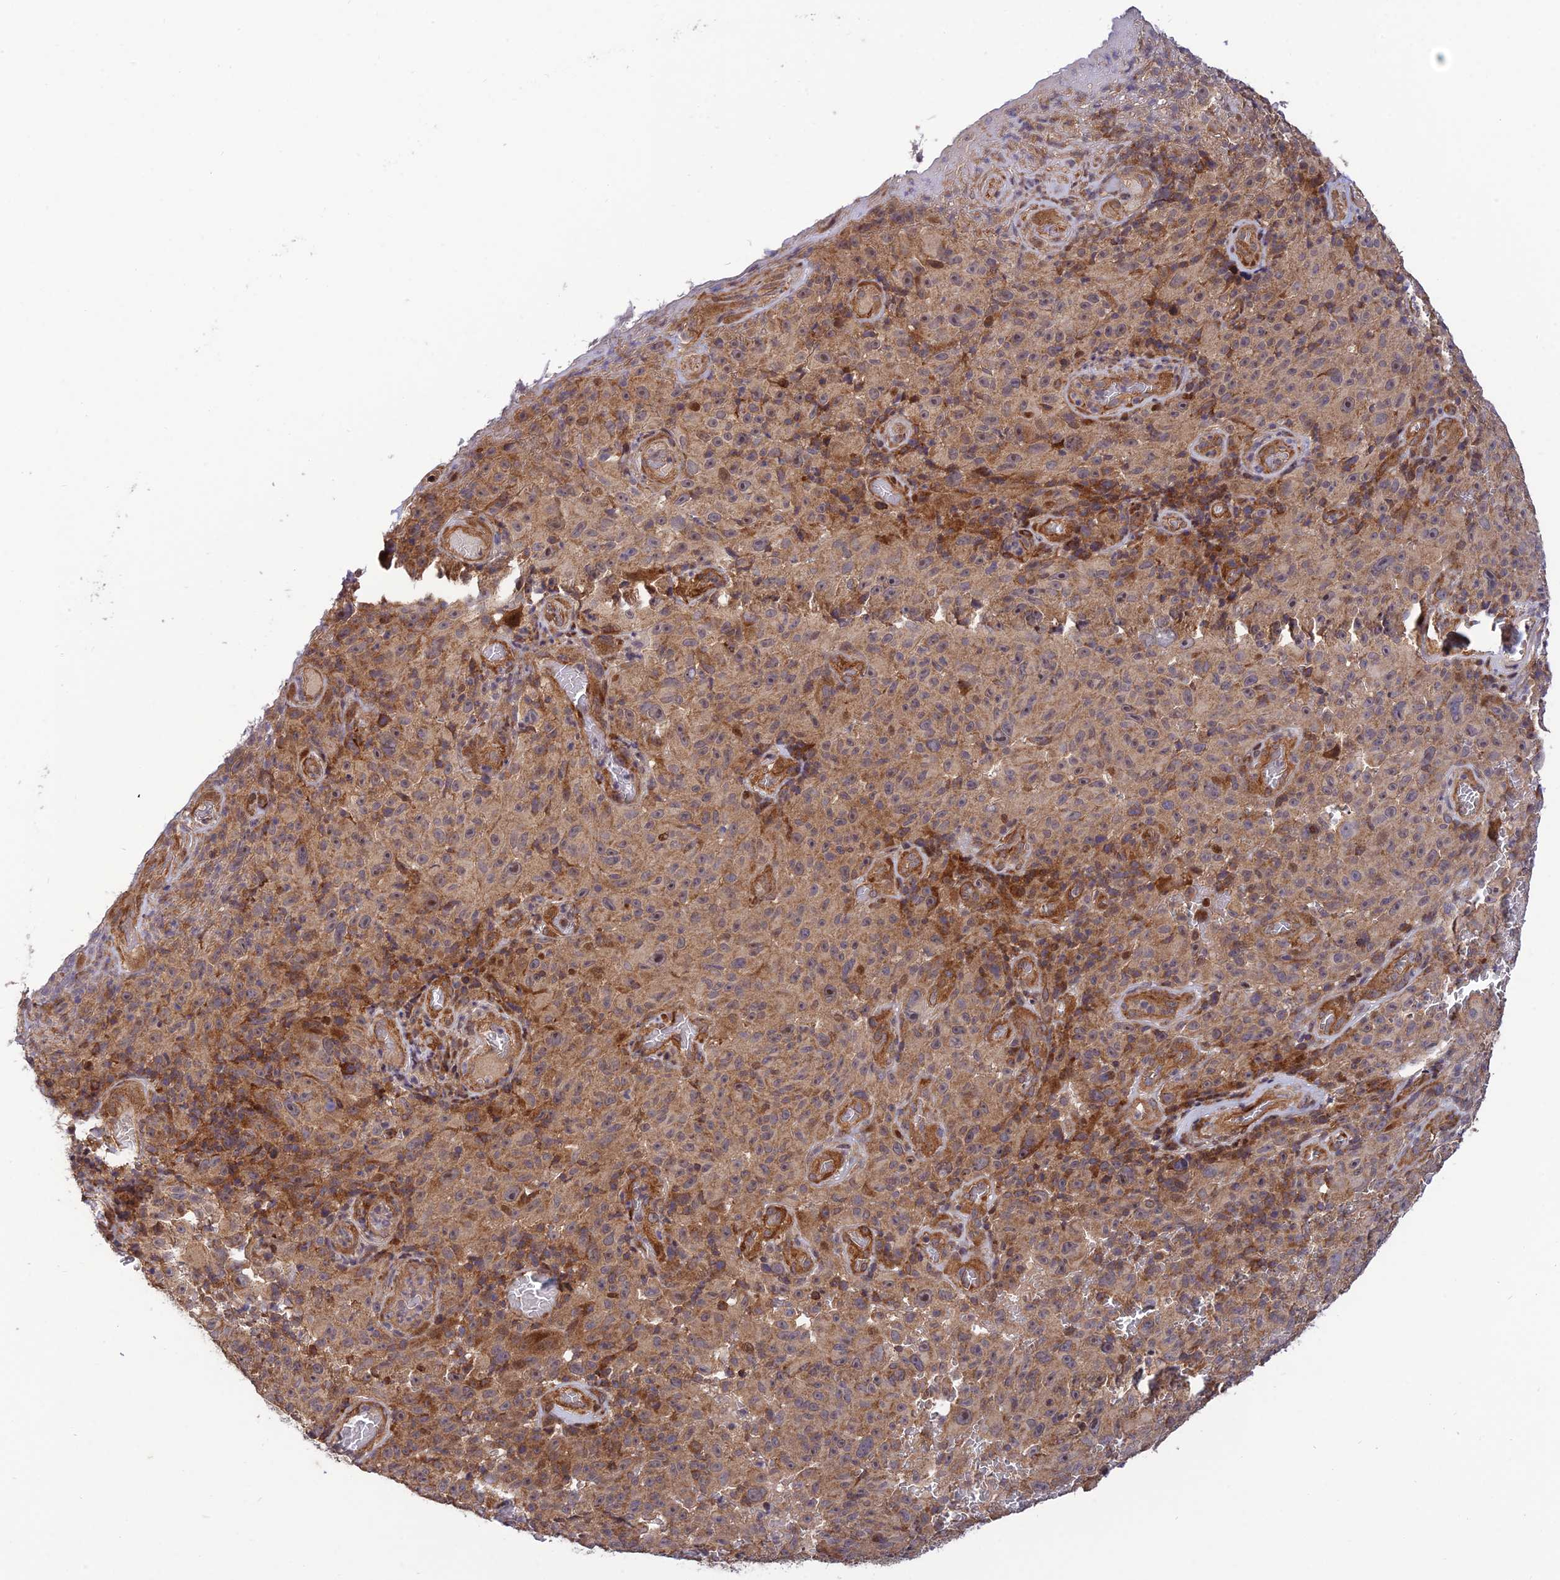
{"staining": {"intensity": "weak", "quantity": ">75%", "location": "cytoplasmic/membranous"}, "tissue": "melanoma", "cell_type": "Tumor cells", "image_type": "cancer", "snomed": [{"axis": "morphology", "description": "Malignant melanoma, NOS"}, {"axis": "topography", "description": "Skin"}], "caption": "Malignant melanoma tissue reveals weak cytoplasmic/membranous positivity in approximately >75% of tumor cells (DAB = brown stain, brightfield microscopy at high magnification).", "gene": "PLEKHG2", "patient": {"sex": "female", "age": 82}}